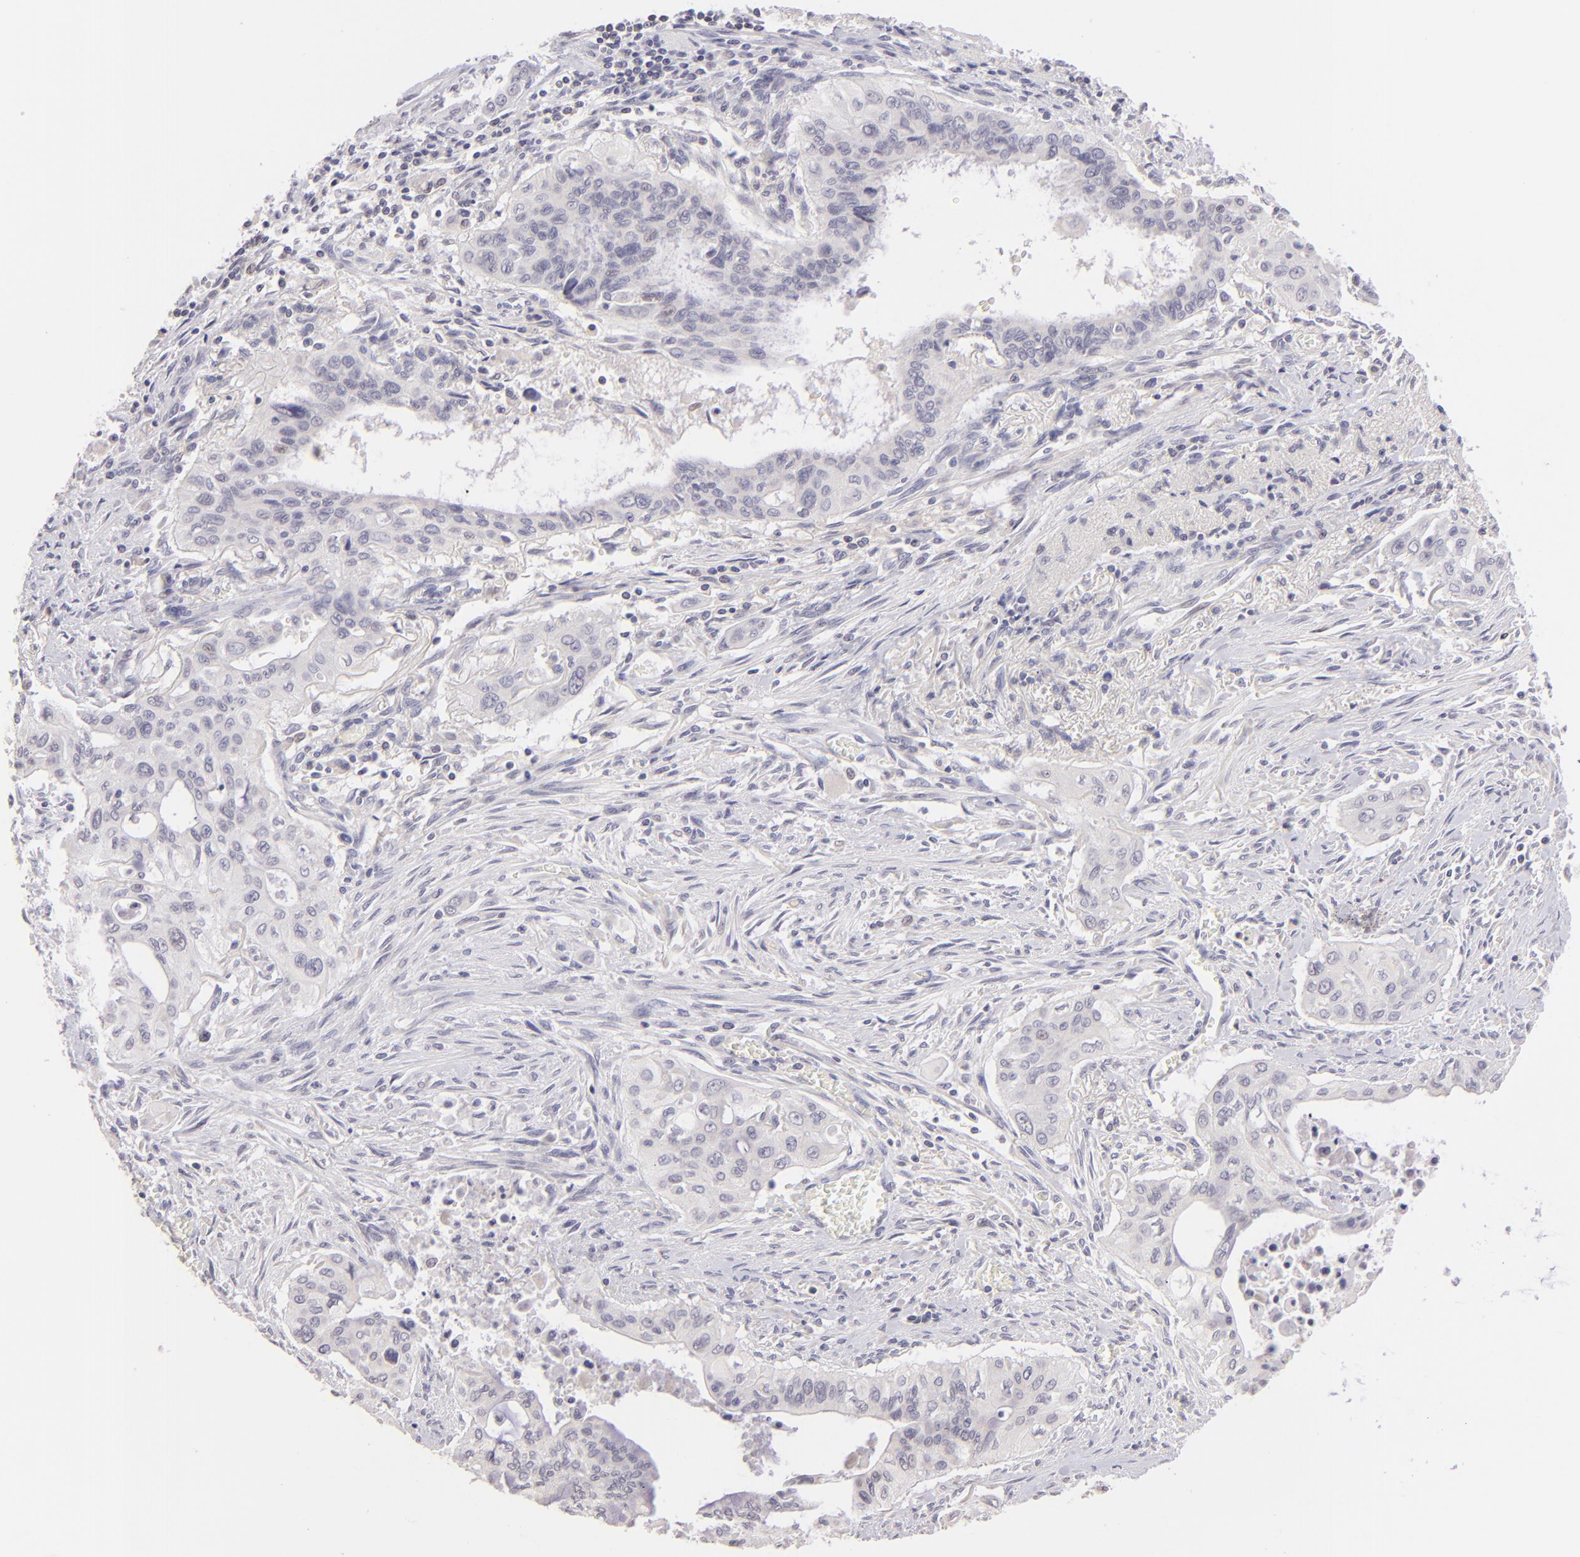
{"staining": {"intensity": "negative", "quantity": "none", "location": "none"}, "tissue": "pancreatic cancer", "cell_type": "Tumor cells", "image_type": "cancer", "snomed": [{"axis": "morphology", "description": "Adenocarcinoma, NOS"}, {"axis": "topography", "description": "Pancreas"}], "caption": "This is an IHC micrograph of human pancreatic adenocarcinoma. There is no staining in tumor cells.", "gene": "MAGEA1", "patient": {"sex": "male", "age": 77}}